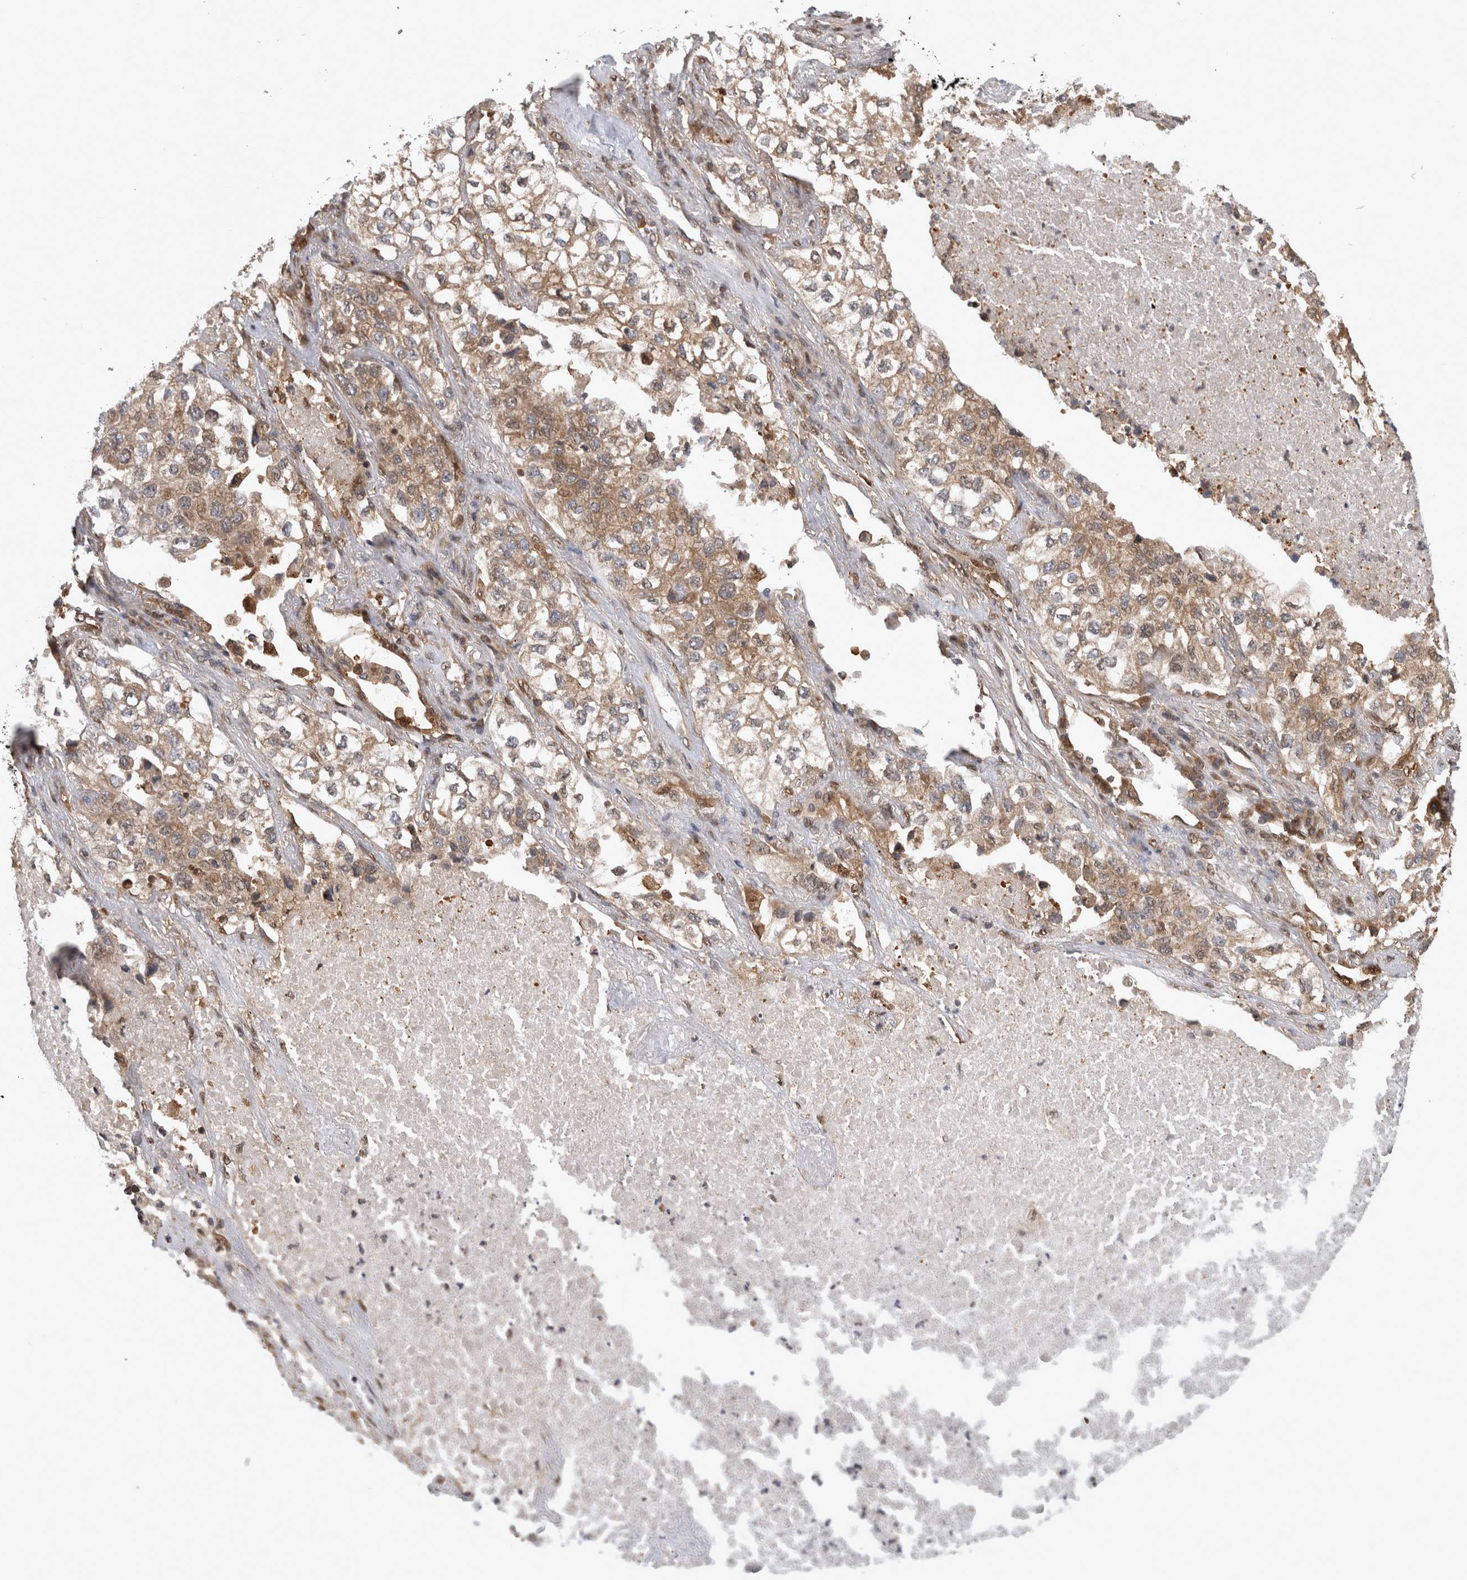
{"staining": {"intensity": "moderate", "quantity": ">75%", "location": "cytoplasmic/membranous"}, "tissue": "lung cancer", "cell_type": "Tumor cells", "image_type": "cancer", "snomed": [{"axis": "morphology", "description": "Adenocarcinoma, NOS"}, {"axis": "topography", "description": "Lung"}], "caption": "About >75% of tumor cells in lung cancer (adenocarcinoma) display moderate cytoplasmic/membranous protein positivity as visualized by brown immunohistochemical staining.", "gene": "ASTN2", "patient": {"sex": "male", "age": 63}}